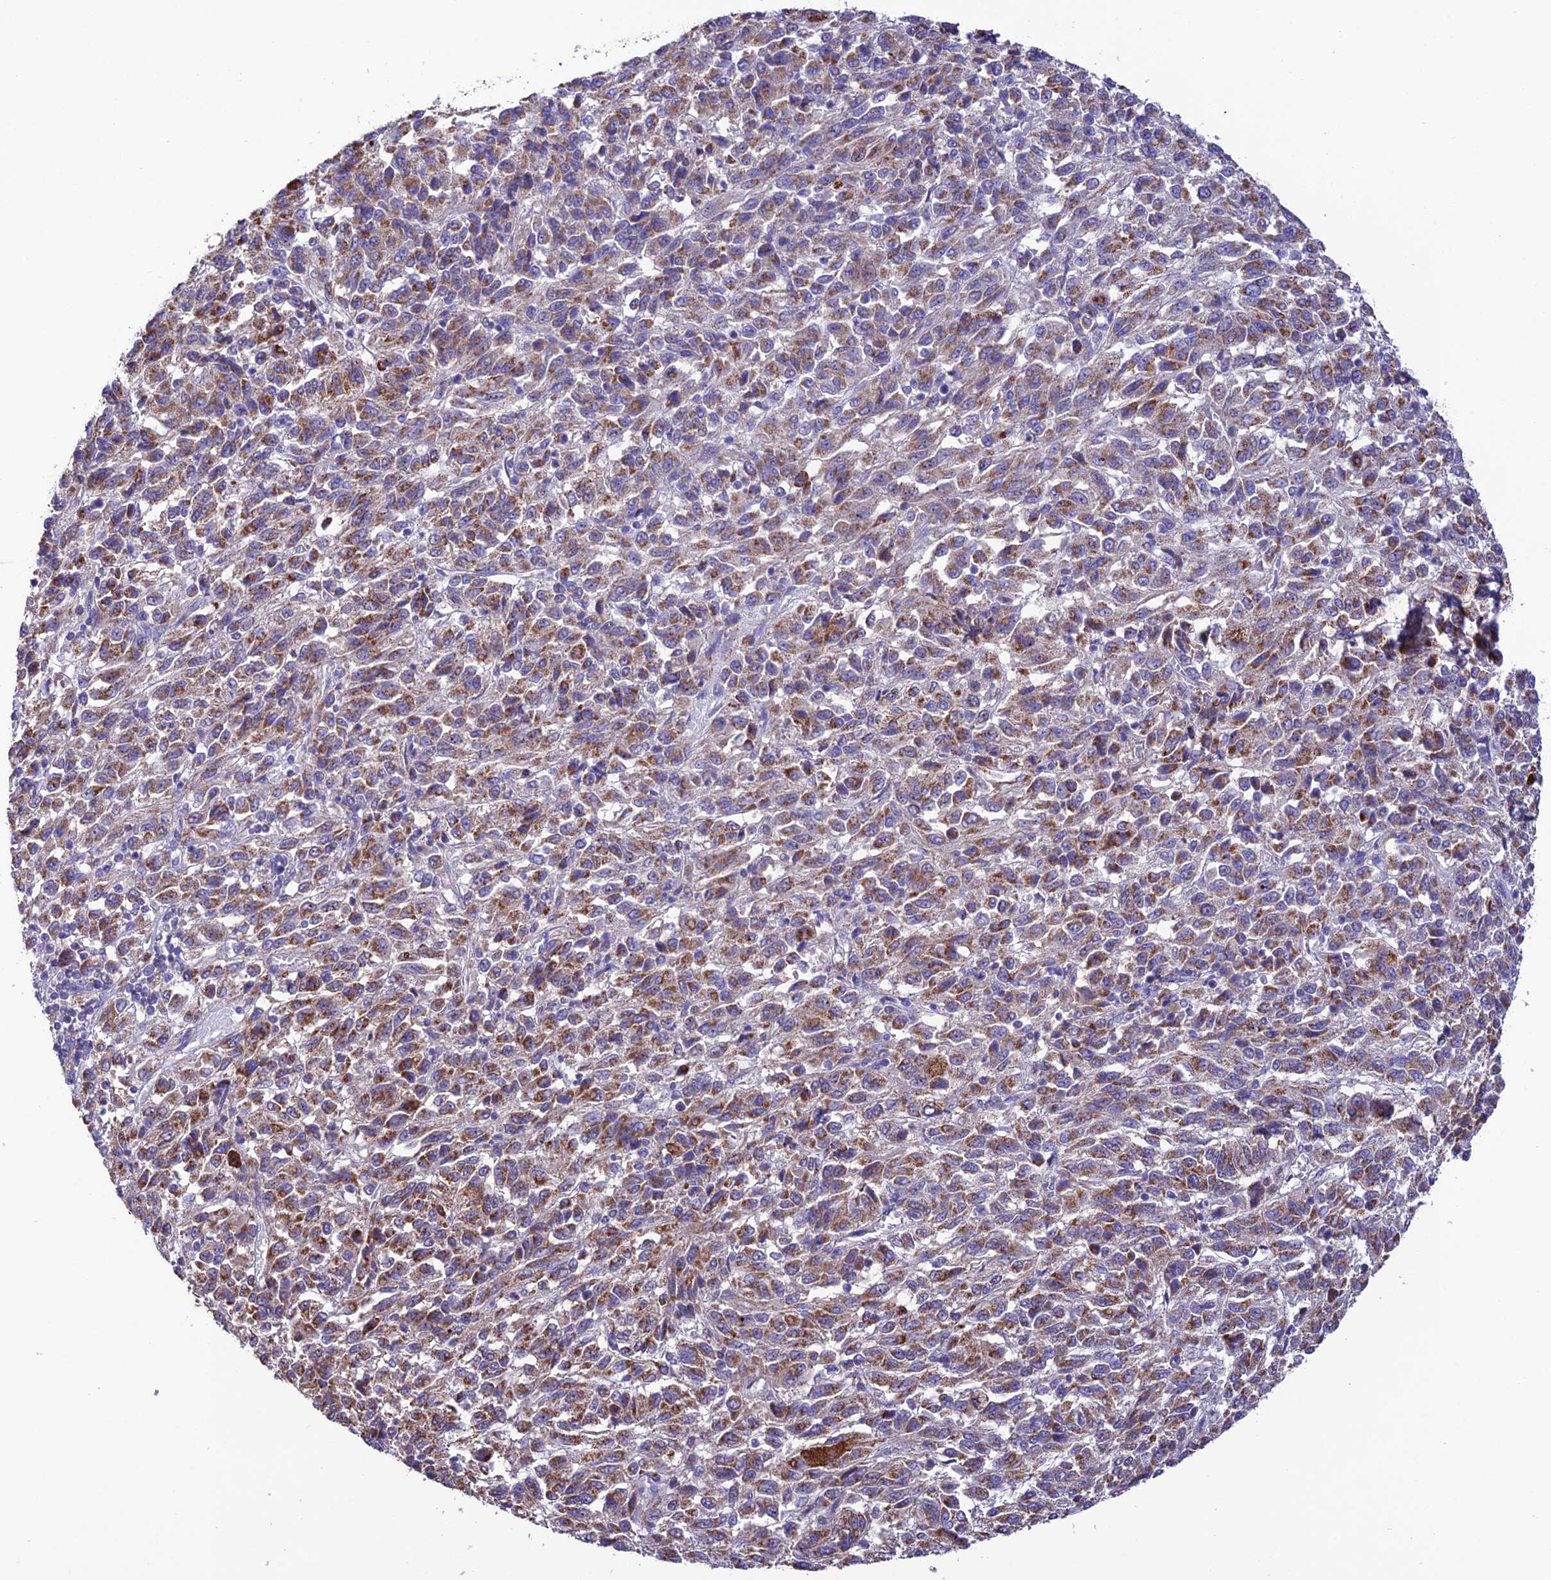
{"staining": {"intensity": "moderate", "quantity": ">75%", "location": "cytoplasmic/membranous"}, "tissue": "melanoma", "cell_type": "Tumor cells", "image_type": "cancer", "snomed": [{"axis": "morphology", "description": "Malignant melanoma, Metastatic site"}, {"axis": "topography", "description": "Lung"}], "caption": "Immunohistochemistry of human melanoma shows medium levels of moderate cytoplasmic/membranous staining in approximately >75% of tumor cells. Immunohistochemistry (ihc) stains the protein of interest in brown and the nuclei are stained blue.", "gene": "HOGA1", "patient": {"sex": "male", "age": 64}}